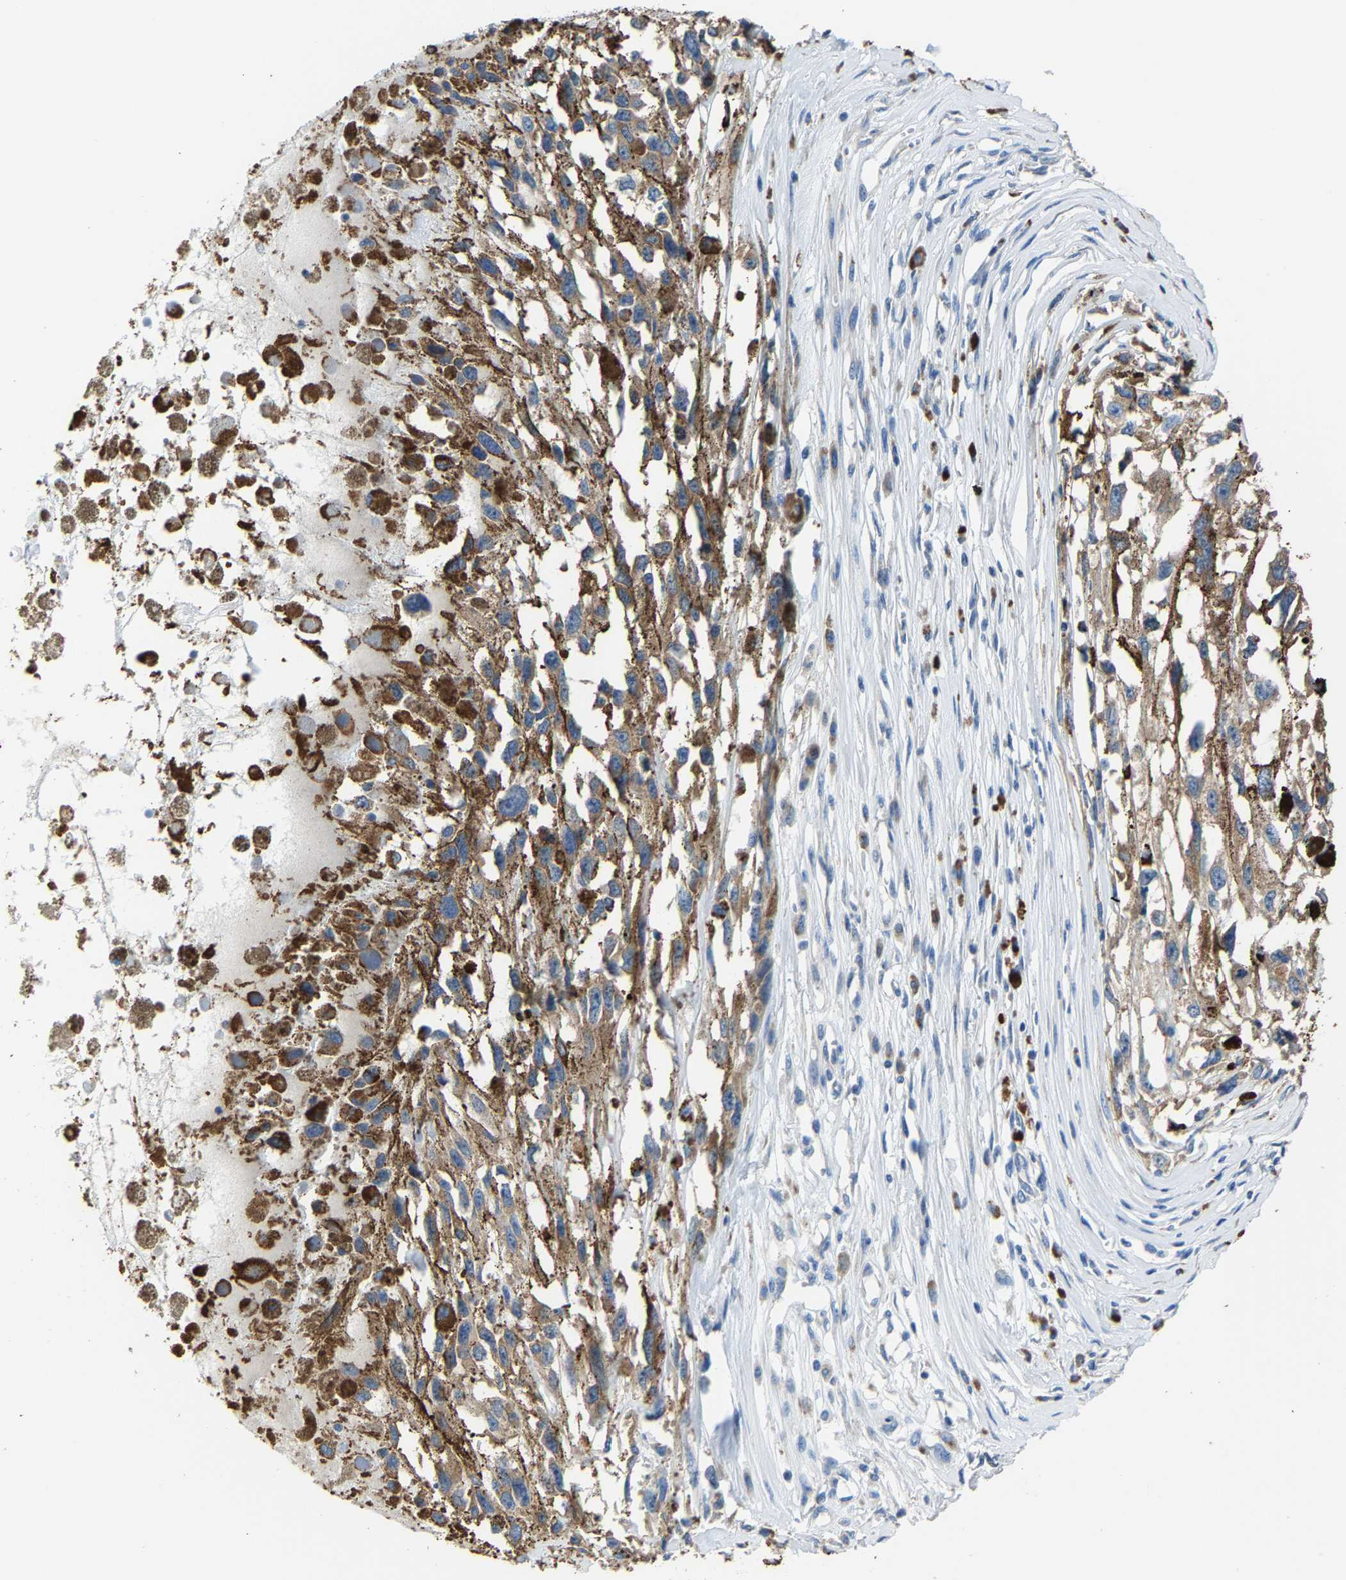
{"staining": {"intensity": "moderate", "quantity": ">75%", "location": "cytoplasmic/membranous"}, "tissue": "melanoma", "cell_type": "Tumor cells", "image_type": "cancer", "snomed": [{"axis": "morphology", "description": "Malignant melanoma, Metastatic site"}, {"axis": "topography", "description": "Lymph node"}], "caption": "This is an image of IHC staining of melanoma, which shows moderate expression in the cytoplasmic/membranous of tumor cells.", "gene": "AGK", "patient": {"sex": "male", "age": 59}}